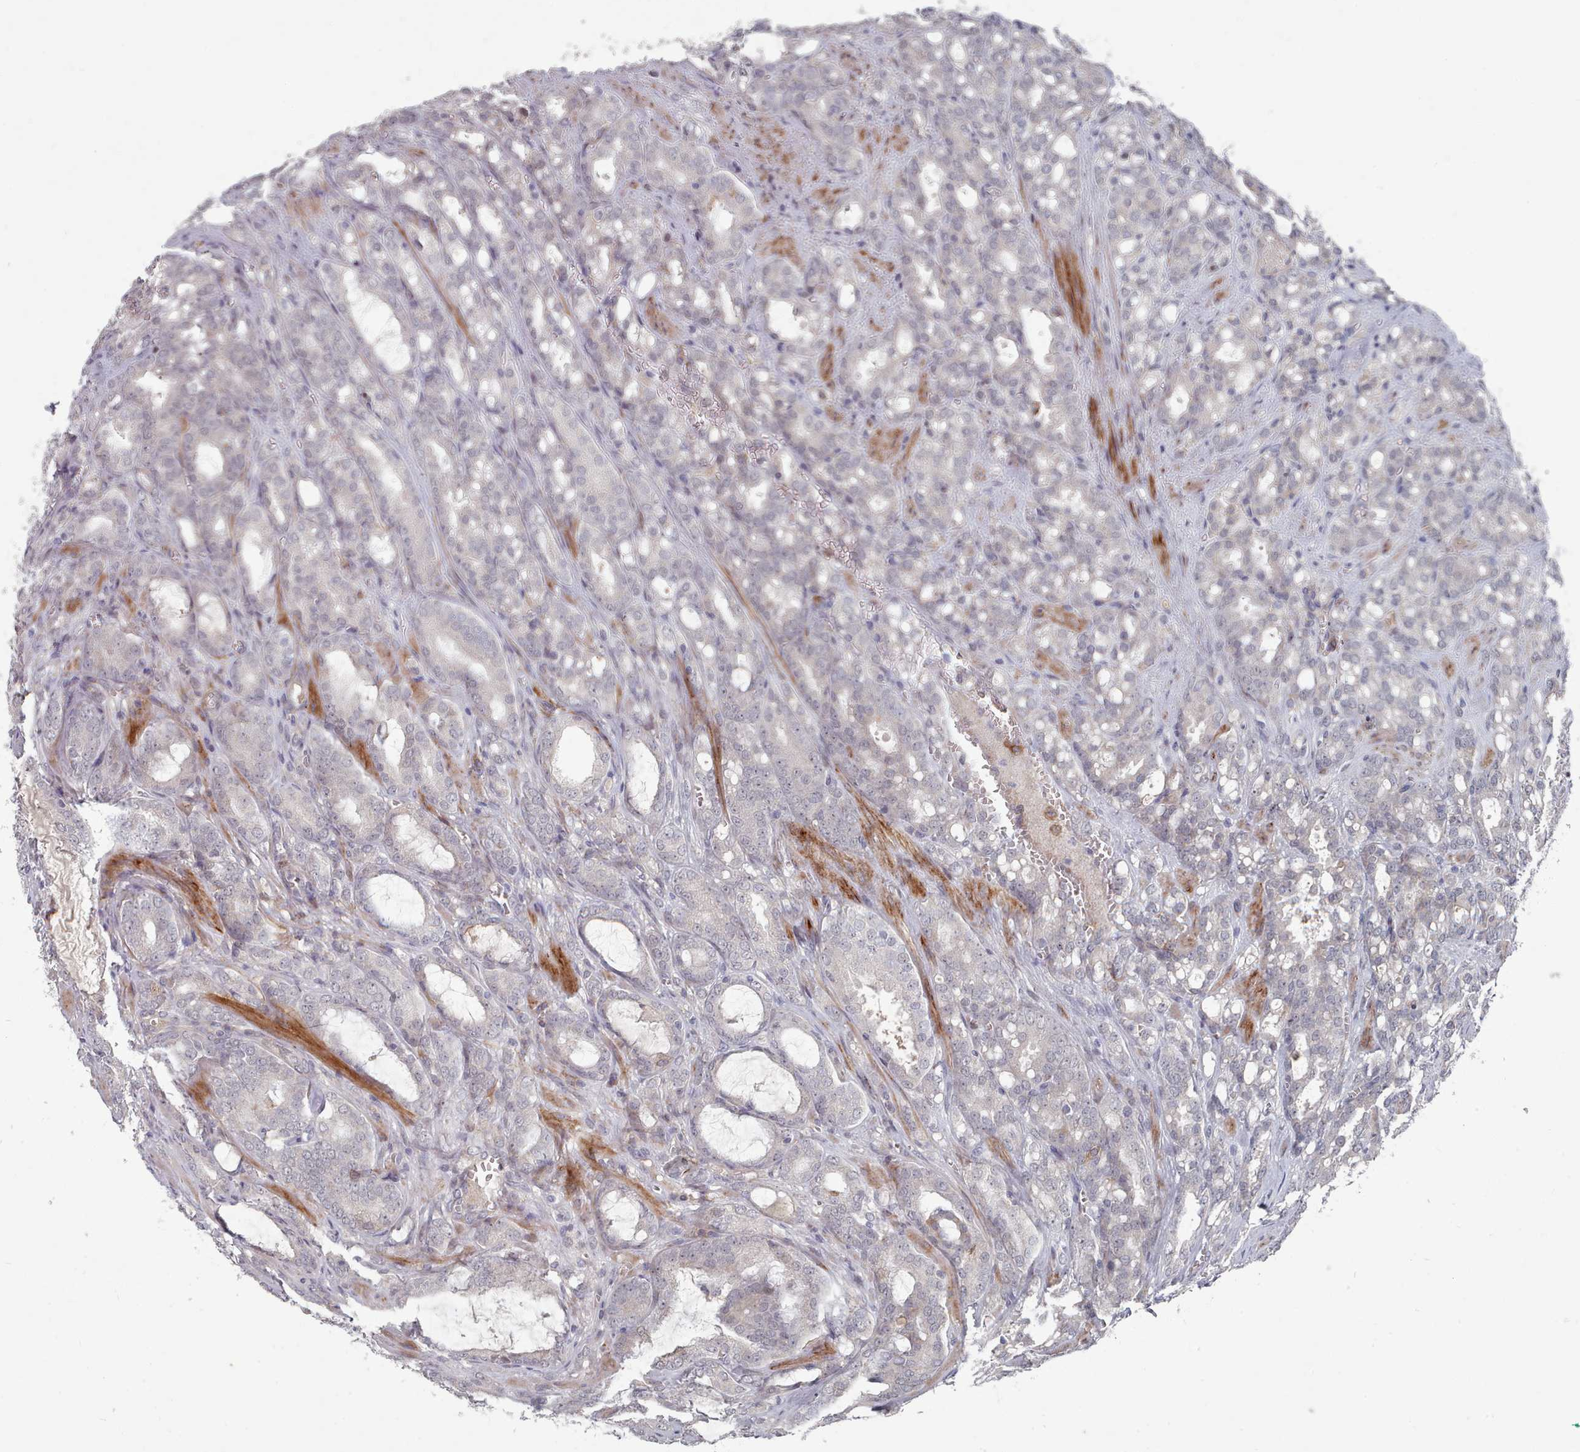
{"staining": {"intensity": "negative", "quantity": "none", "location": "none"}, "tissue": "prostate cancer", "cell_type": "Tumor cells", "image_type": "cancer", "snomed": [{"axis": "morphology", "description": "Adenocarcinoma, High grade"}, {"axis": "topography", "description": "Prostate"}], "caption": "Immunohistochemistry histopathology image of prostate cancer stained for a protein (brown), which shows no expression in tumor cells. (Stains: DAB (3,3'-diaminobenzidine) immunohistochemistry (IHC) with hematoxylin counter stain, Microscopy: brightfield microscopy at high magnification).", "gene": "COL8A2", "patient": {"sex": "male", "age": 72}}